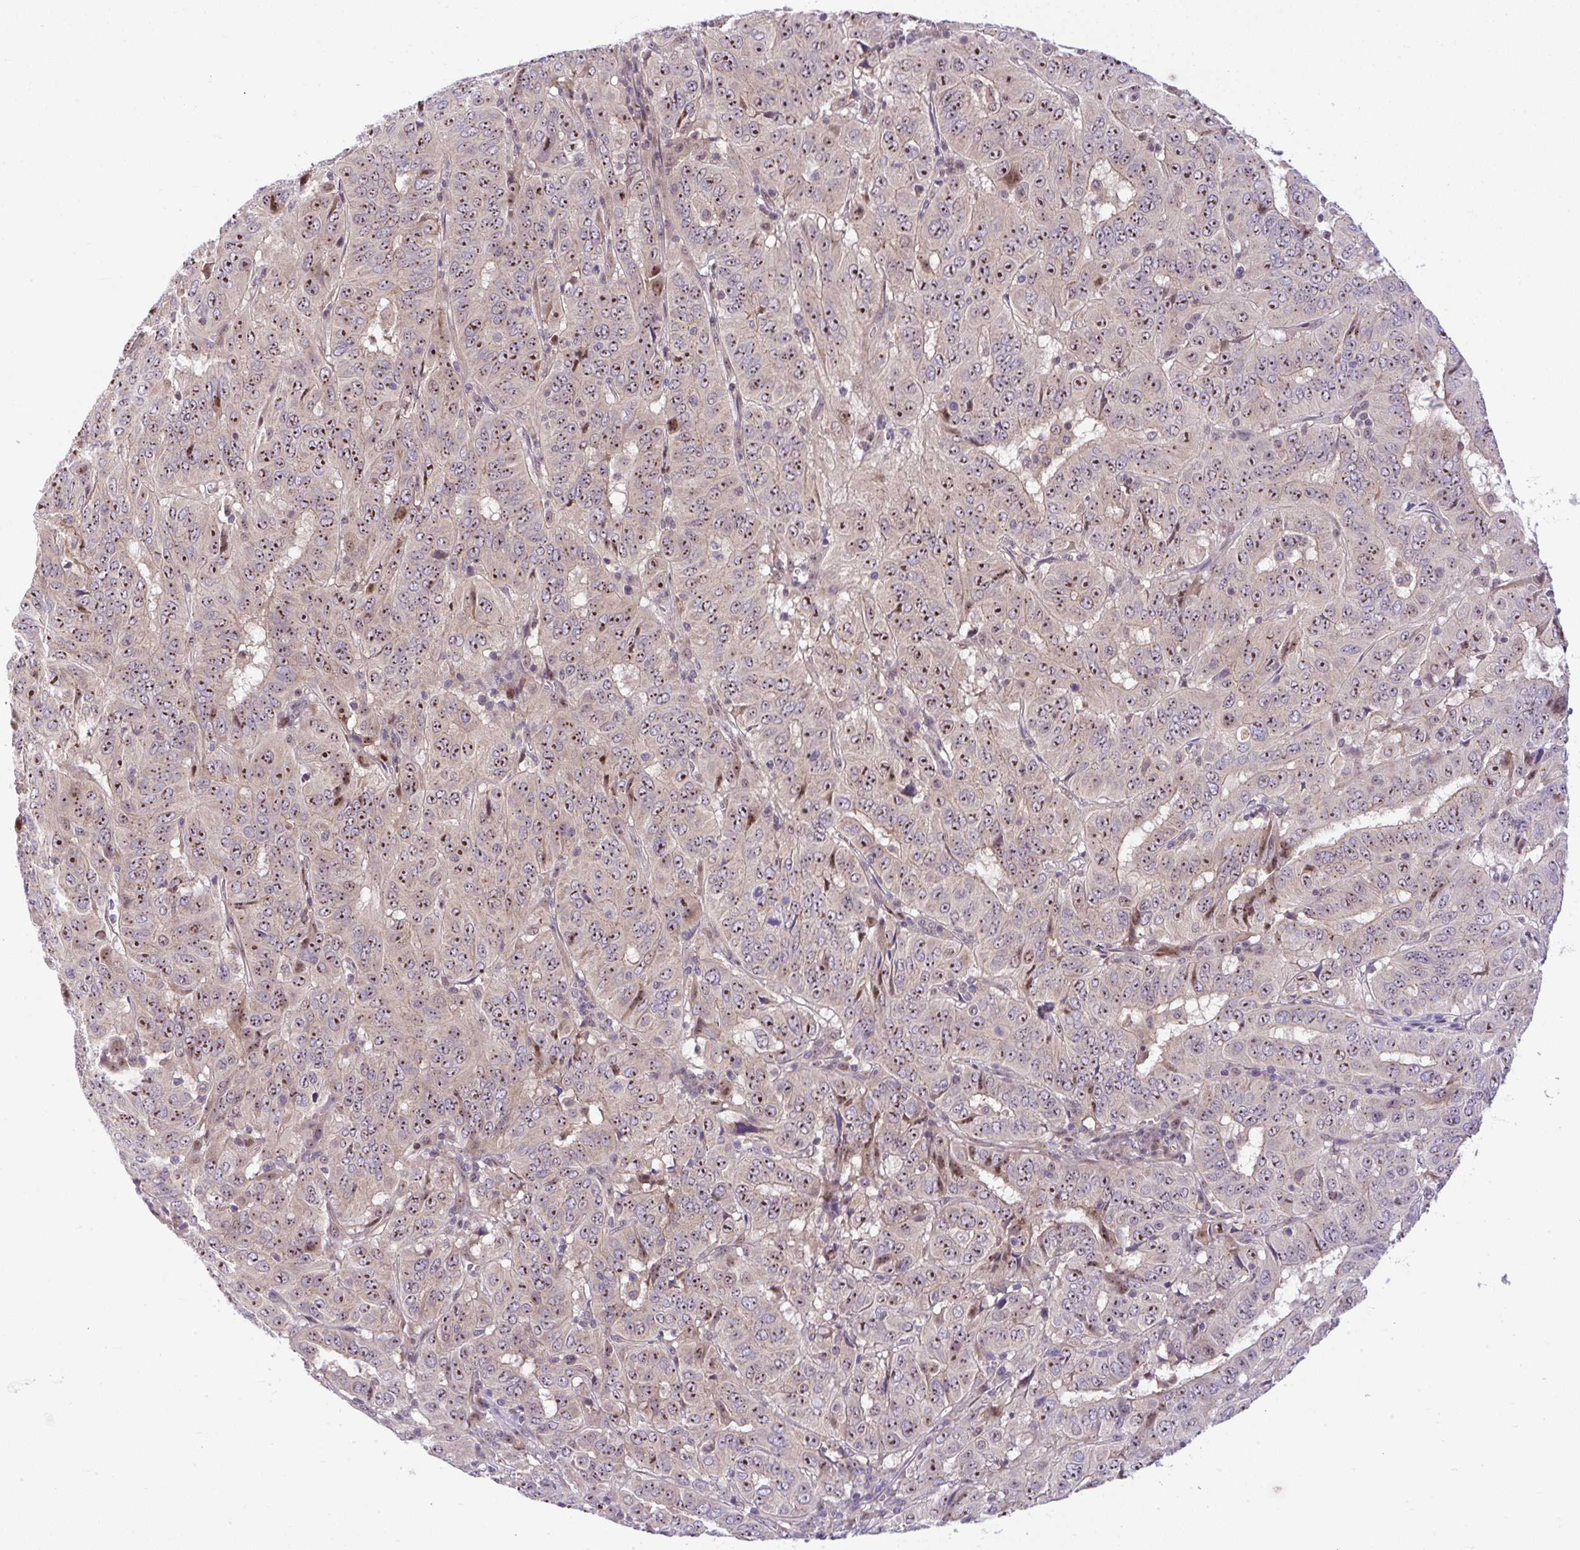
{"staining": {"intensity": "moderate", "quantity": ">75%", "location": "nuclear"}, "tissue": "pancreatic cancer", "cell_type": "Tumor cells", "image_type": "cancer", "snomed": [{"axis": "morphology", "description": "Adenocarcinoma, NOS"}, {"axis": "topography", "description": "Pancreas"}], "caption": "An immunohistochemistry image of neoplastic tissue is shown. Protein staining in brown shows moderate nuclear positivity in pancreatic cancer within tumor cells. (DAB = brown stain, brightfield microscopy at high magnification).", "gene": "CHIA", "patient": {"sex": "male", "age": 63}}